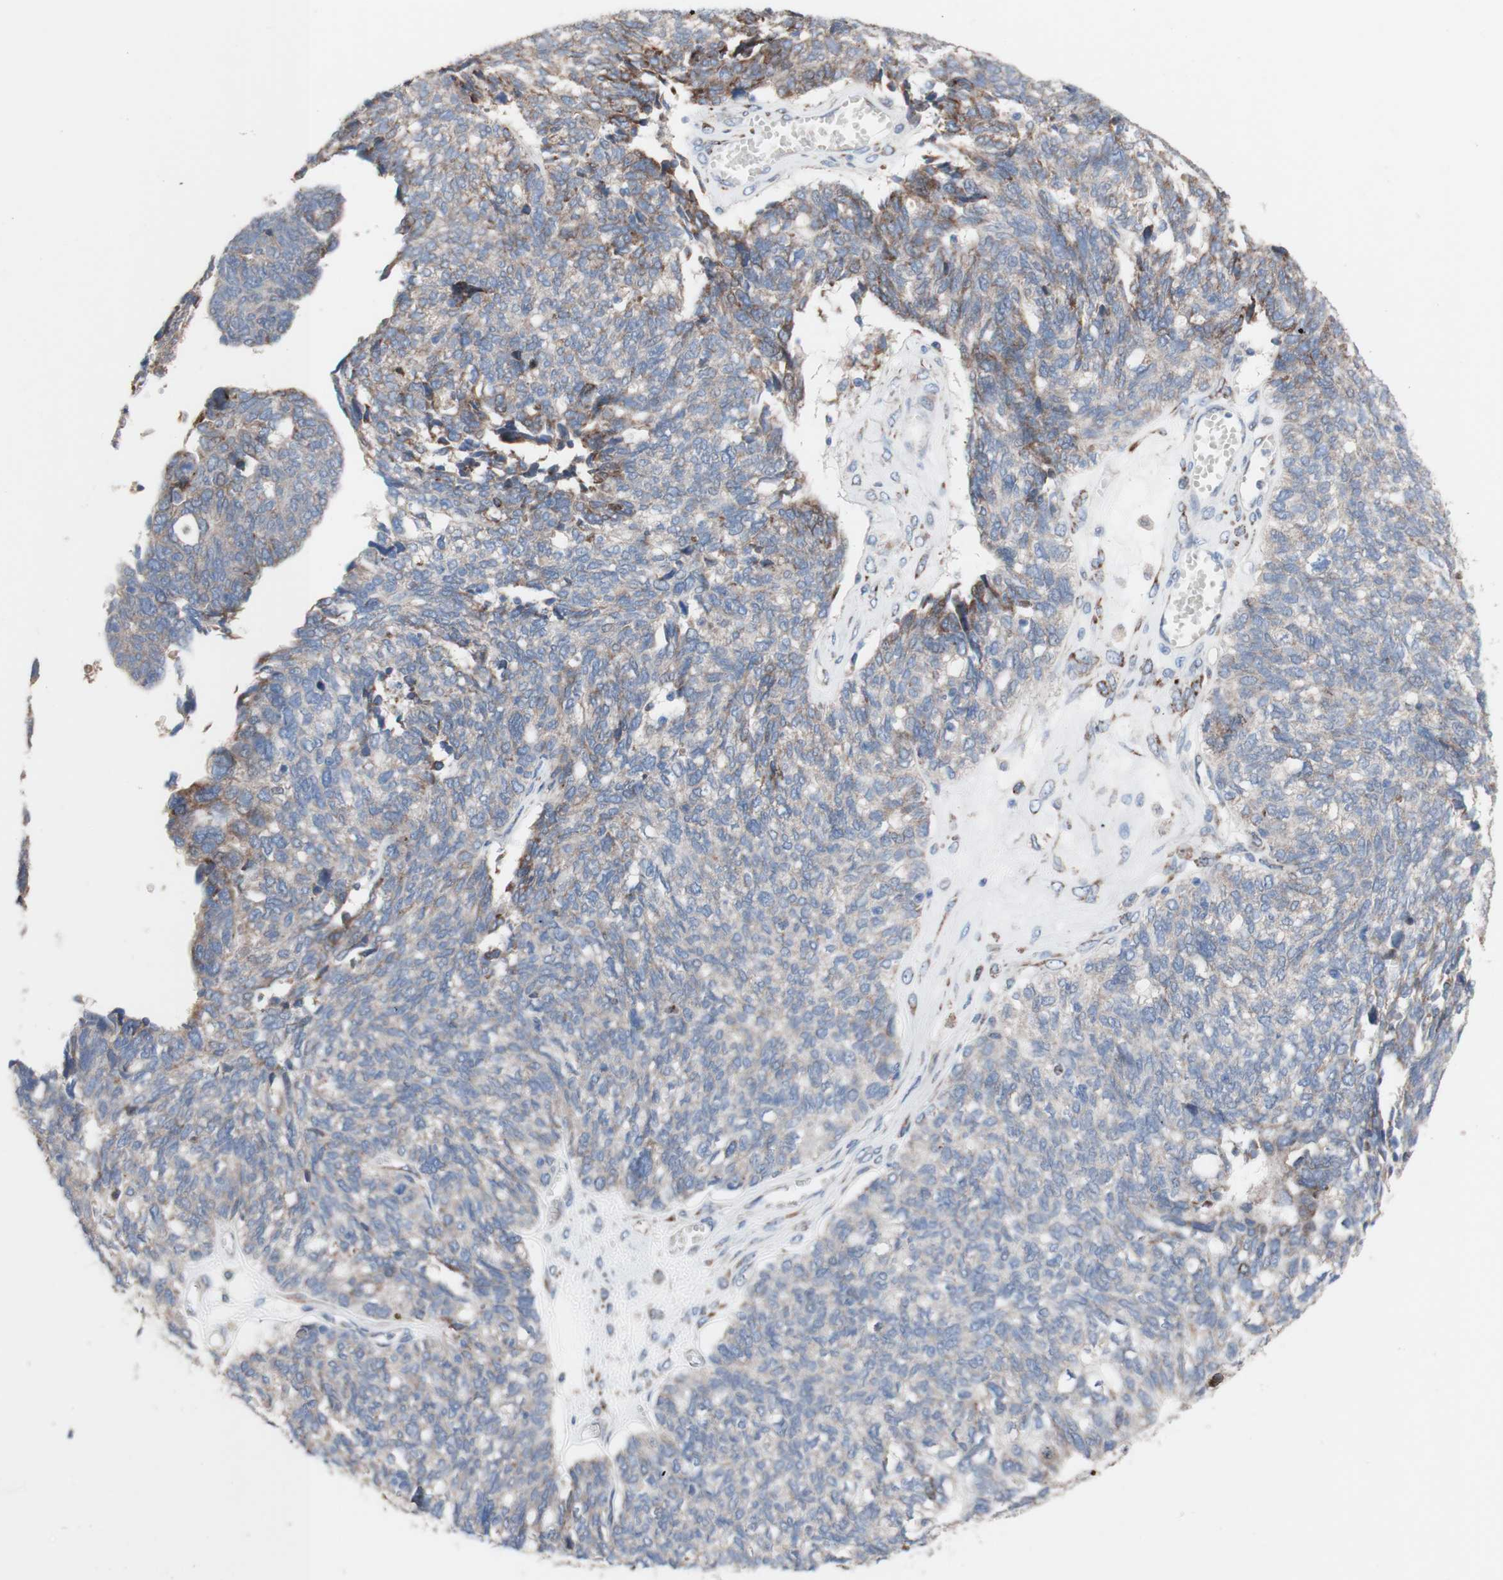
{"staining": {"intensity": "moderate", "quantity": "<25%", "location": "cytoplasmic/membranous"}, "tissue": "ovarian cancer", "cell_type": "Tumor cells", "image_type": "cancer", "snomed": [{"axis": "morphology", "description": "Cystadenocarcinoma, serous, NOS"}, {"axis": "topography", "description": "Ovary"}], "caption": "Moderate cytoplasmic/membranous positivity for a protein is identified in about <25% of tumor cells of ovarian serous cystadenocarcinoma using immunohistochemistry (IHC).", "gene": "AGPAT5", "patient": {"sex": "female", "age": 79}}